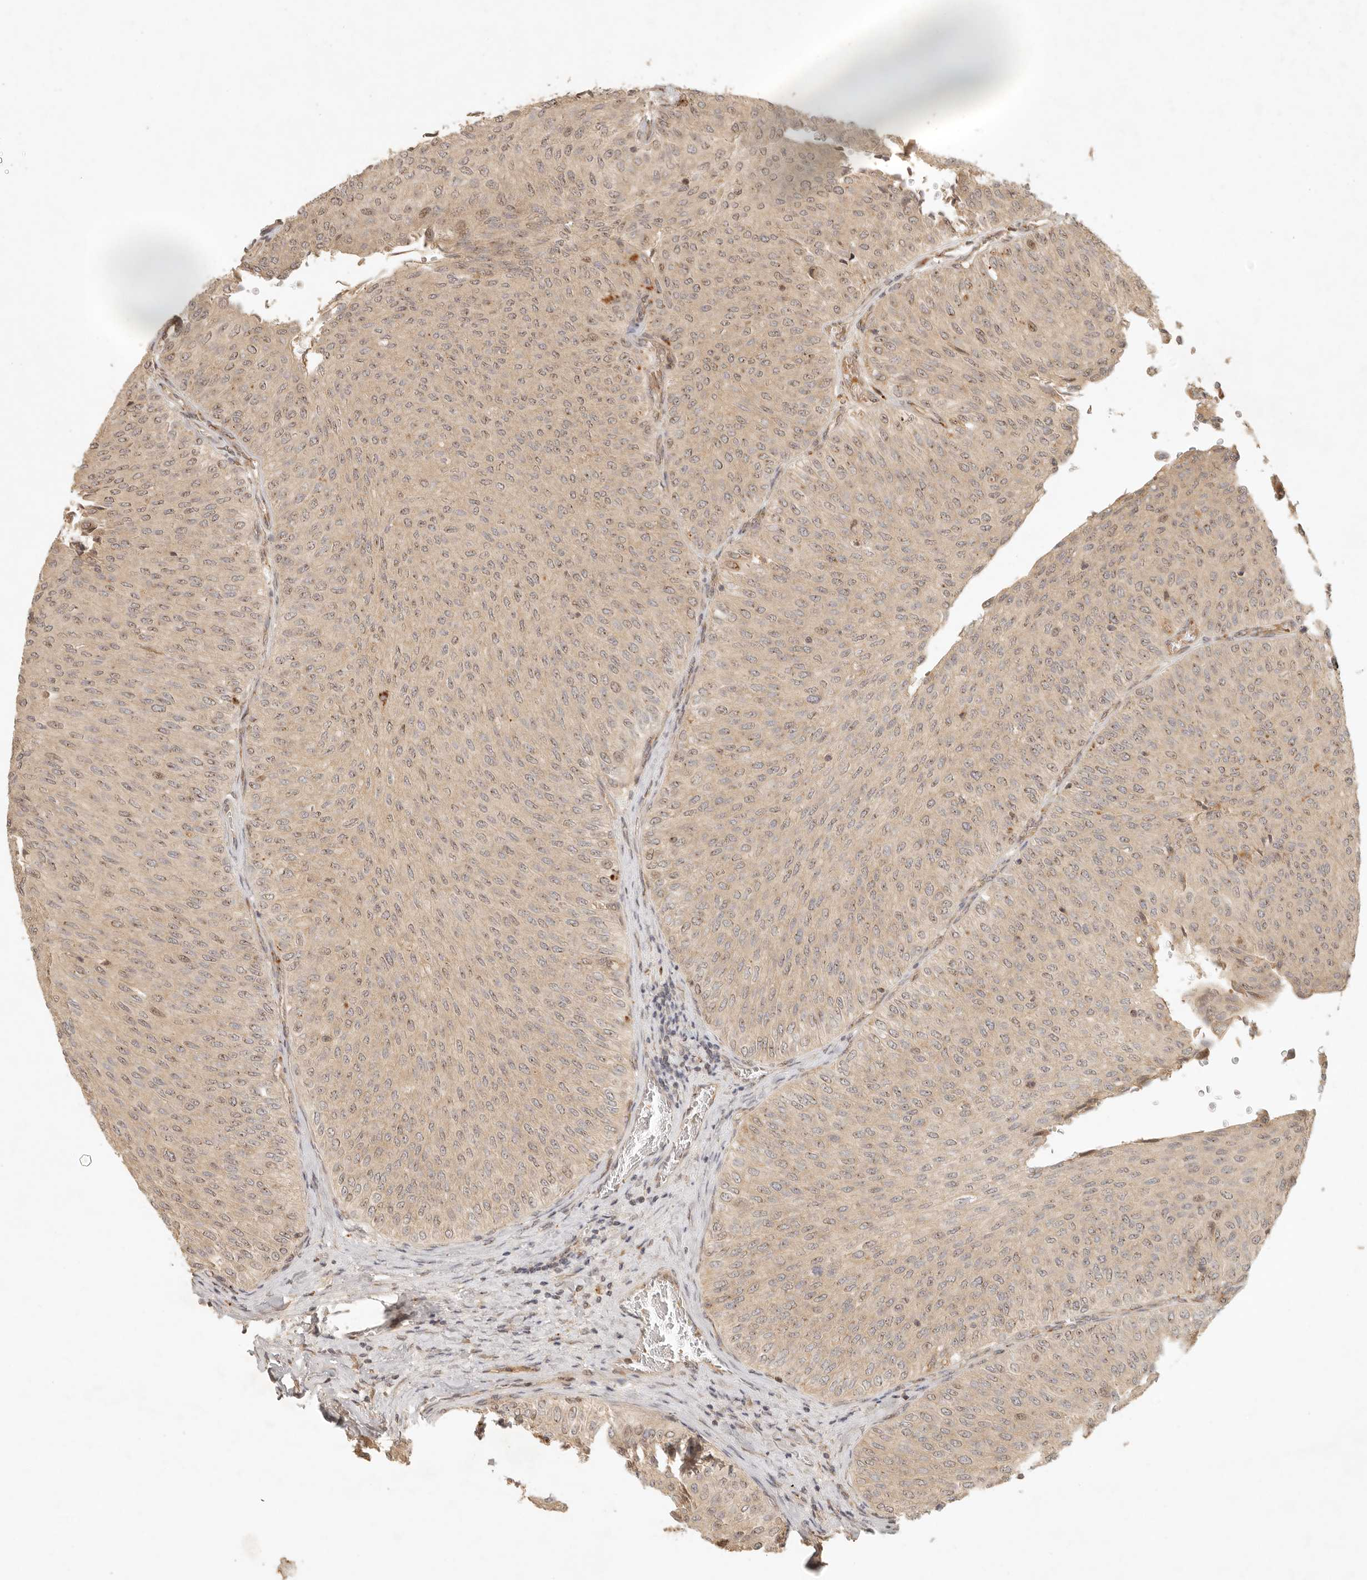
{"staining": {"intensity": "weak", "quantity": ">75%", "location": "cytoplasmic/membranous,nuclear"}, "tissue": "urothelial cancer", "cell_type": "Tumor cells", "image_type": "cancer", "snomed": [{"axis": "morphology", "description": "Urothelial carcinoma, Low grade"}, {"axis": "topography", "description": "Urinary bladder"}], "caption": "A low amount of weak cytoplasmic/membranous and nuclear positivity is appreciated in approximately >75% of tumor cells in urothelial carcinoma (low-grade) tissue.", "gene": "ANKRD61", "patient": {"sex": "male", "age": 78}}